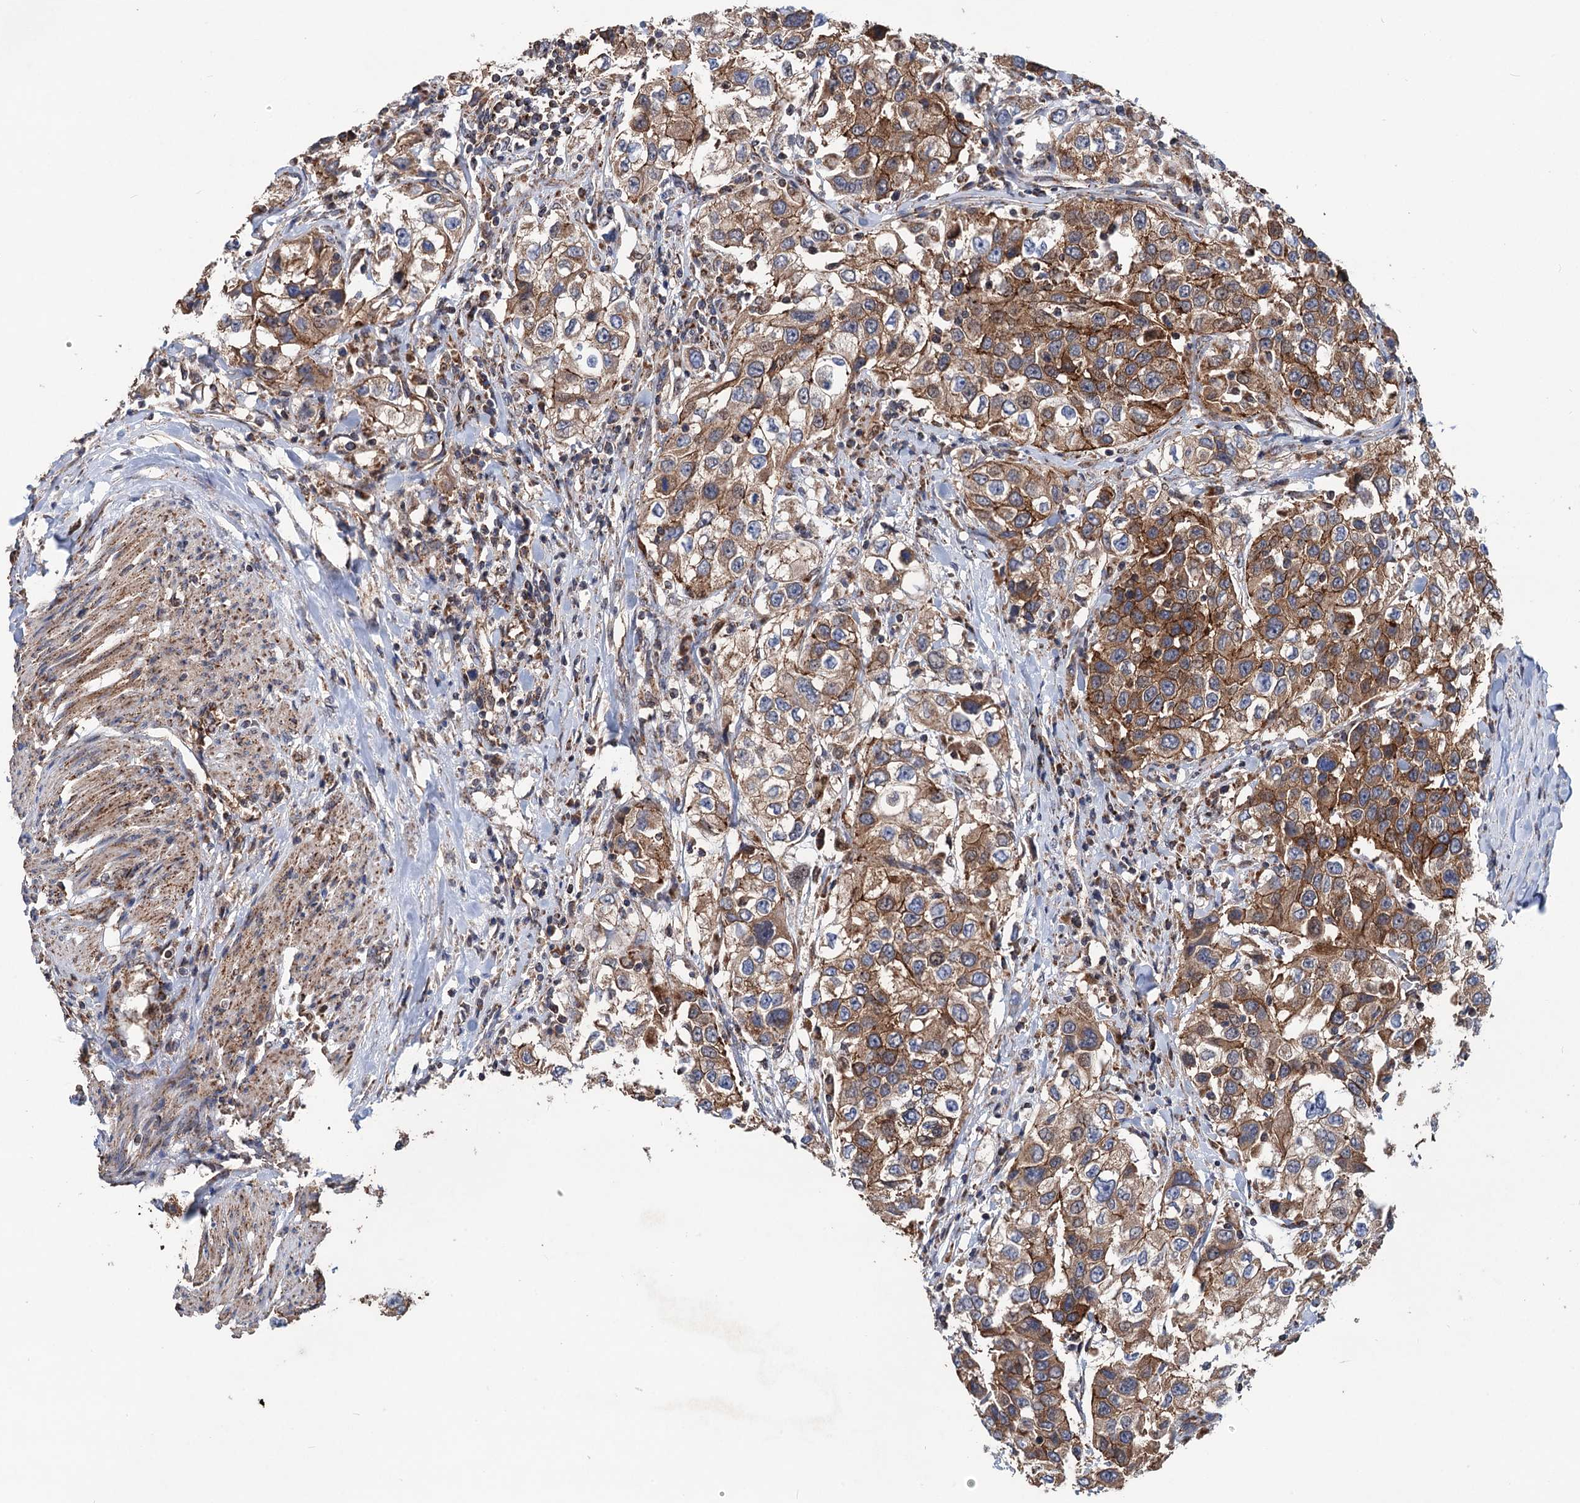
{"staining": {"intensity": "moderate", "quantity": ">75%", "location": "cytoplasmic/membranous"}, "tissue": "urothelial cancer", "cell_type": "Tumor cells", "image_type": "cancer", "snomed": [{"axis": "morphology", "description": "Urothelial carcinoma, High grade"}, {"axis": "topography", "description": "Urinary bladder"}], "caption": "A brown stain highlights moderate cytoplasmic/membranous staining of a protein in human urothelial cancer tumor cells.", "gene": "DGLUCY", "patient": {"sex": "female", "age": 80}}